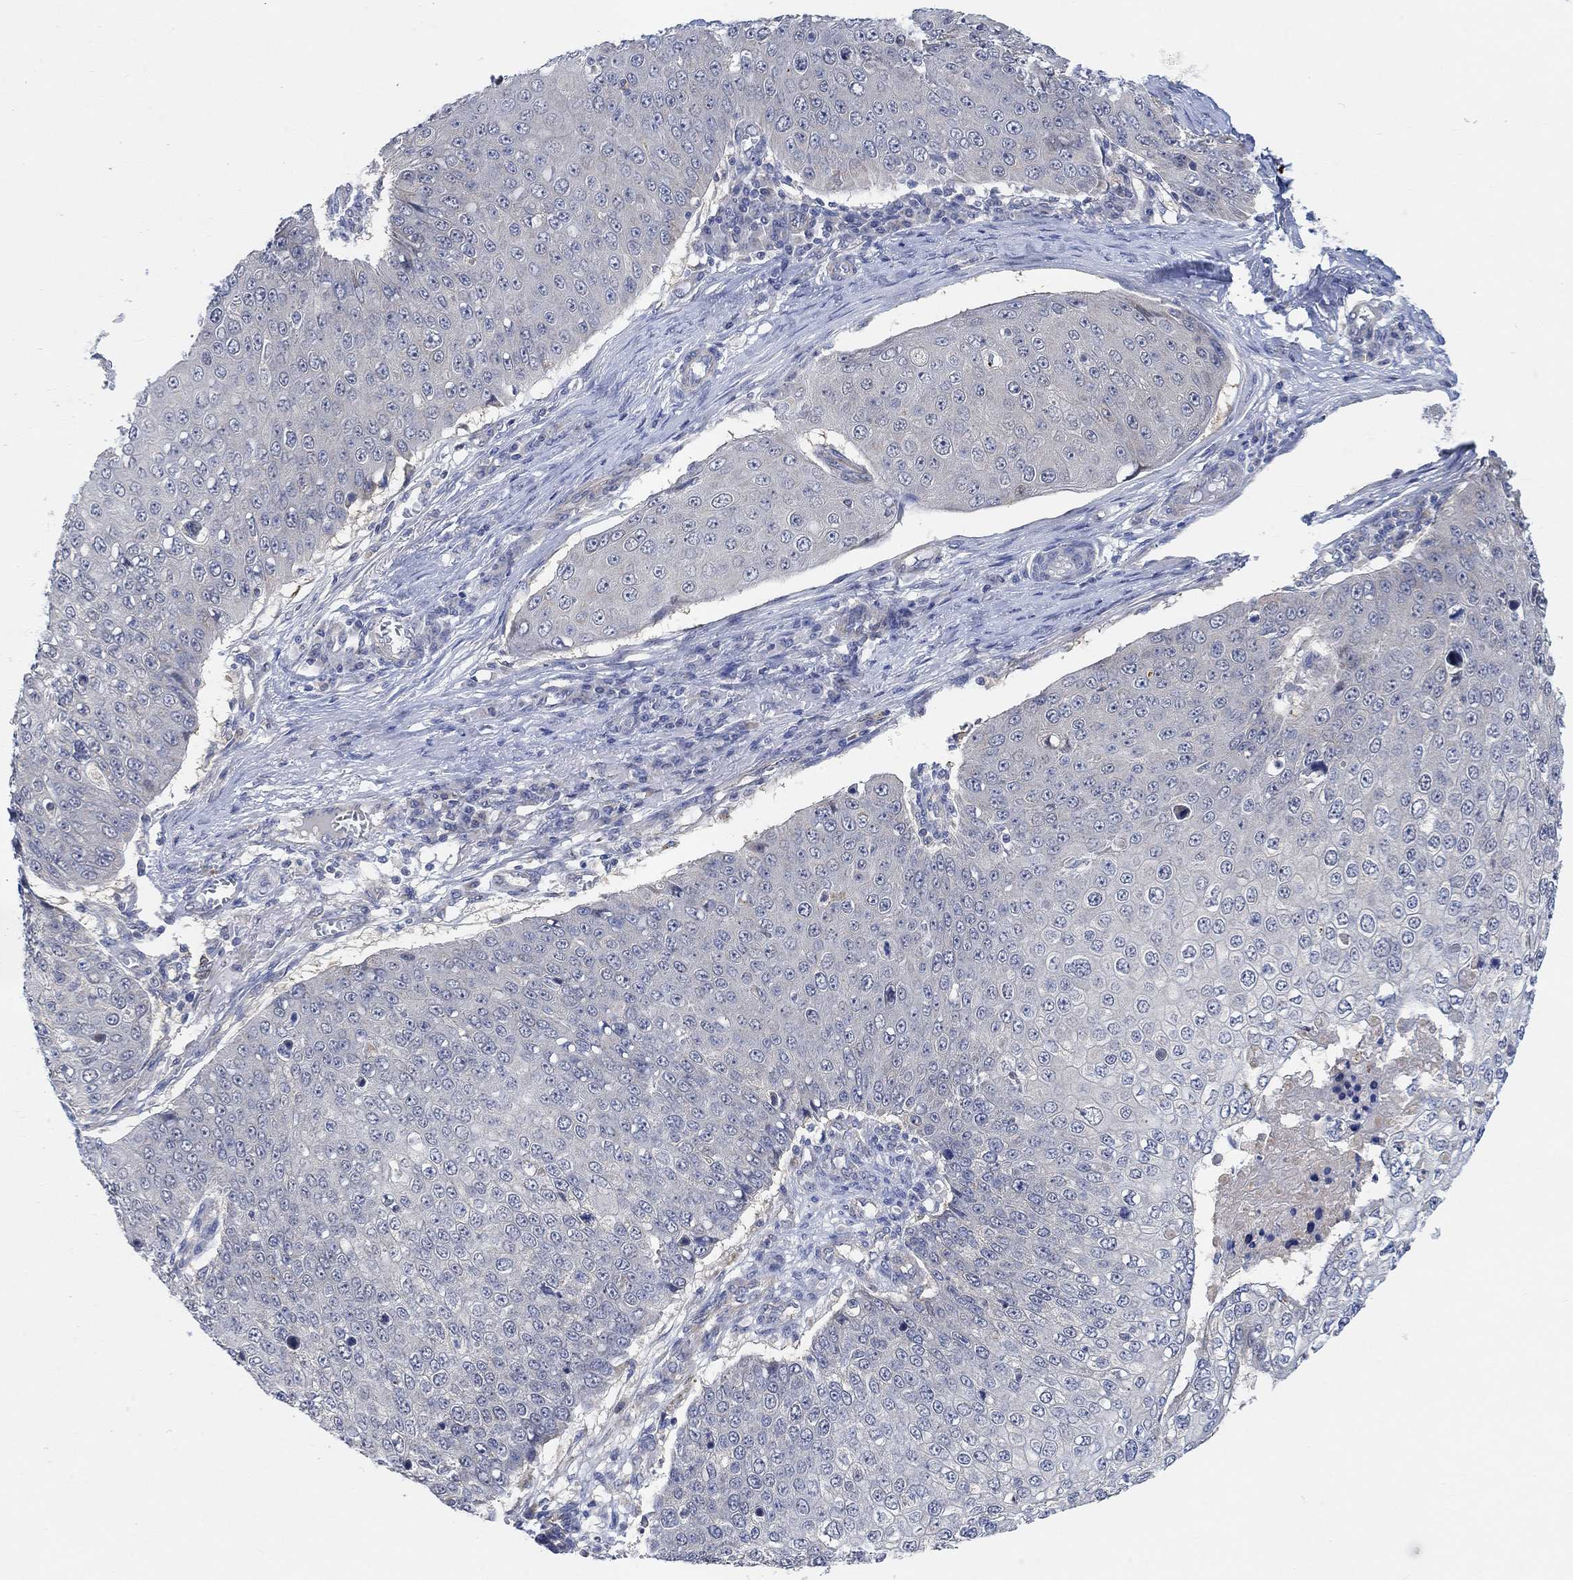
{"staining": {"intensity": "negative", "quantity": "none", "location": "none"}, "tissue": "skin cancer", "cell_type": "Tumor cells", "image_type": "cancer", "snomed": [{"axis": "morphology", "description": "Squamous cell carcinoma, NOS"}, {"axis": "topography", "description": "Skin"}], "caption": "Skin cancer (squamous cell carcinoma) was stained to show a protein in brown. There is no significant expression in tumor cells. Nuclei are stained in blue.", "gene": "HCRTR1", "patient": {"sex": "male", "age": 71}}